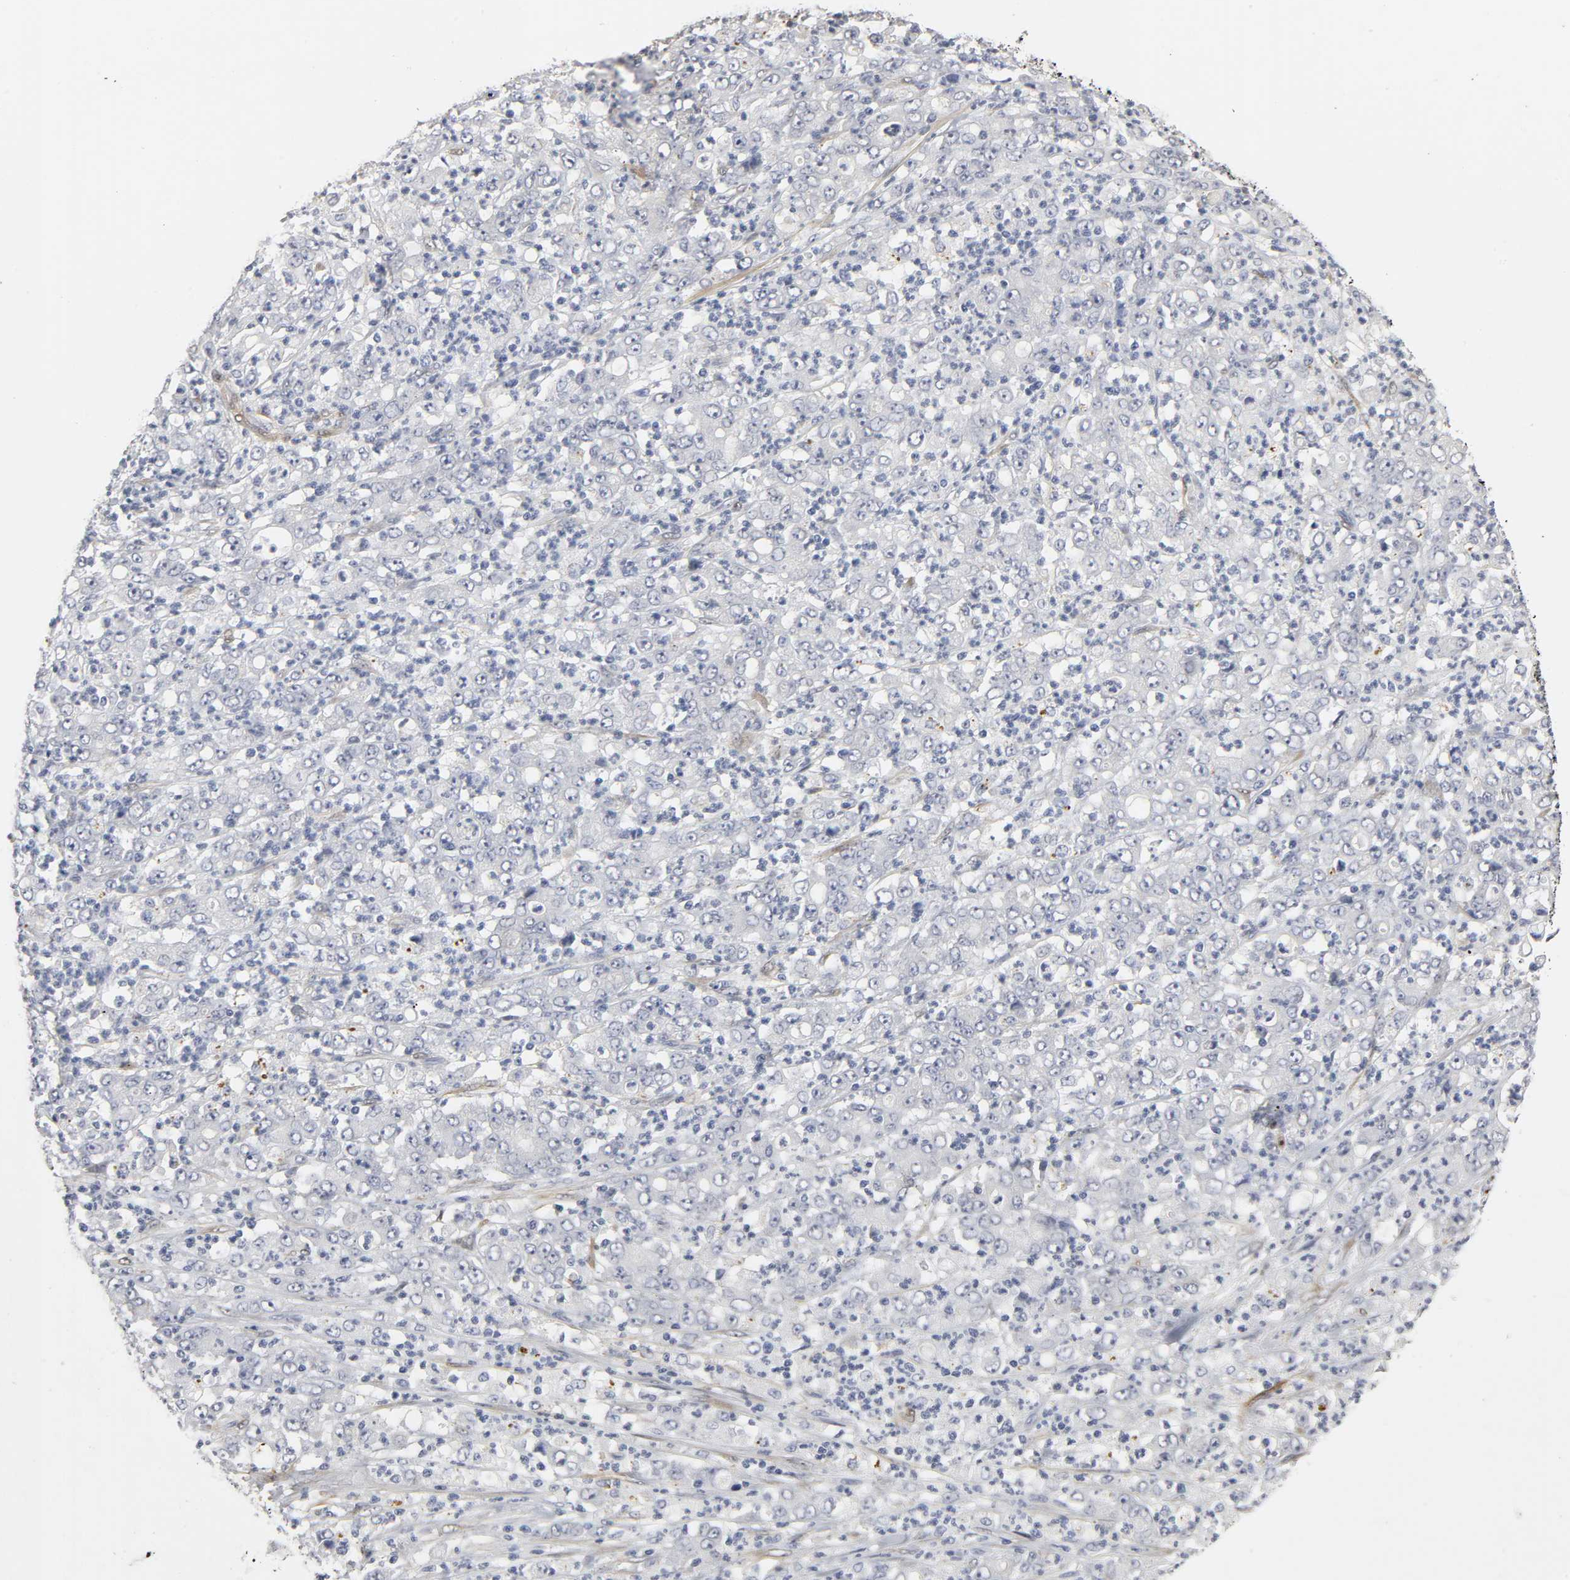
{"staining": {"intensity": "negative", "quantity": "none", "location": "none"}, "tissue": "stomach cancer", "cell_type": "Tumor cells", "image_type": "cancer", "snomed": [{"axis": "morphology", "description": "Adenocarcinoma, NOS"}, {"axis": "topography", "description": "Stomach, lower"}], "caption": "The photomicrograph exhibits no significant staining in tumor cells of adenocarcinoma (stomach).", "gene": "PDLIM3", "patient": {"sex": "female", "age": 71}}